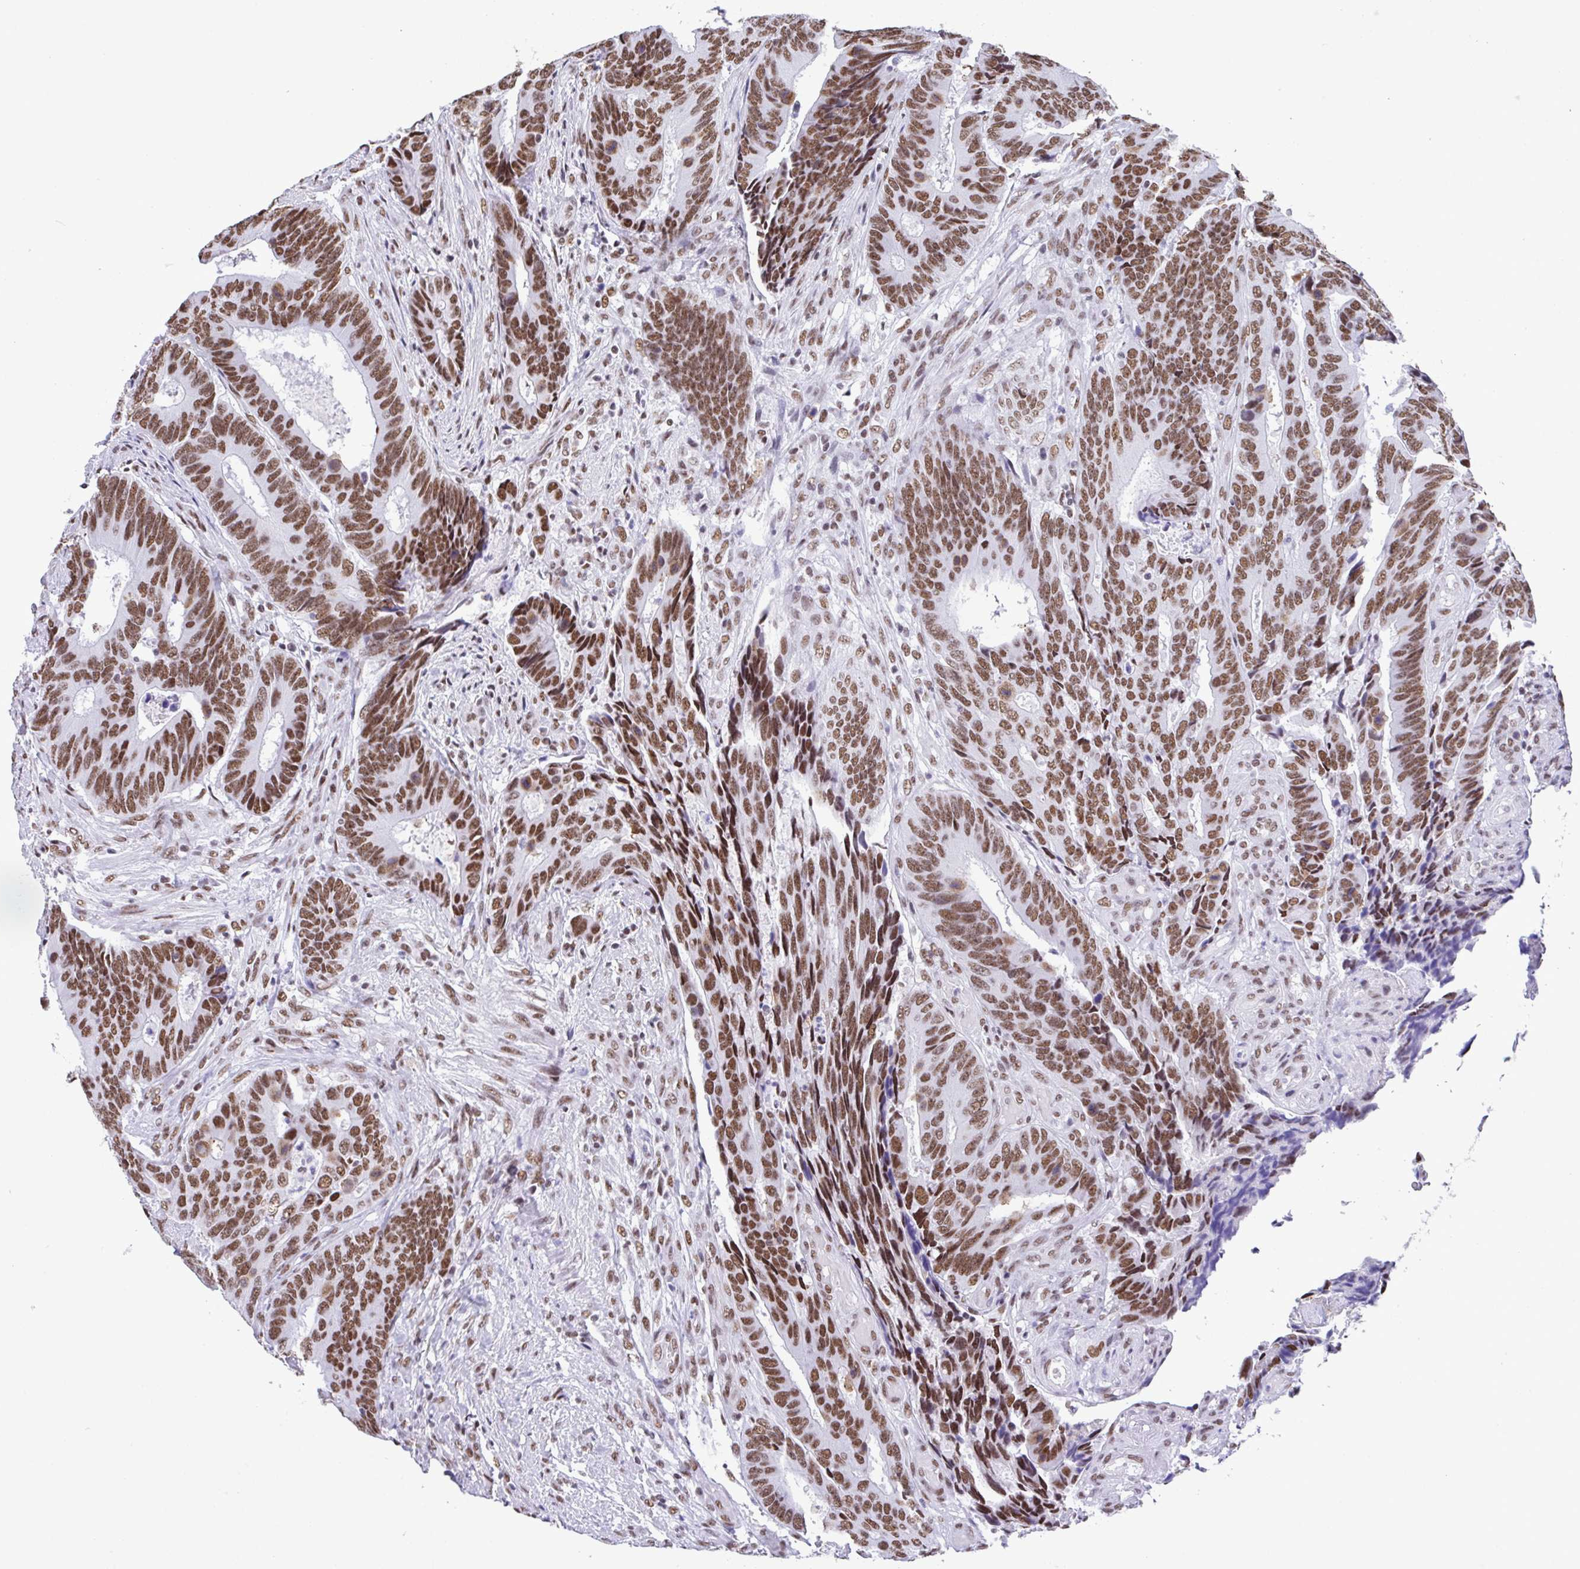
{"staining": {"intensity": "strong", "quantity": ">75%", "location": "nuclear"}, "tissue": "colorectal cancer", "cell_type": "Tumor cells", "image_type": "cancer", "snomed": [{"axis": "morphology", "description": "Adenocarcinoma, NOS"}, {"axis": "topography", "description": "Colon"}], "caption": "A micrograph showing strong nuclear expression in about >75% of tumor cells in colorectal cancer (adenocarcinoma), as visualized by brown immunohistochemical staining.", "gene": "DDX52", "patient": {"sex": "male", "age": 87}}